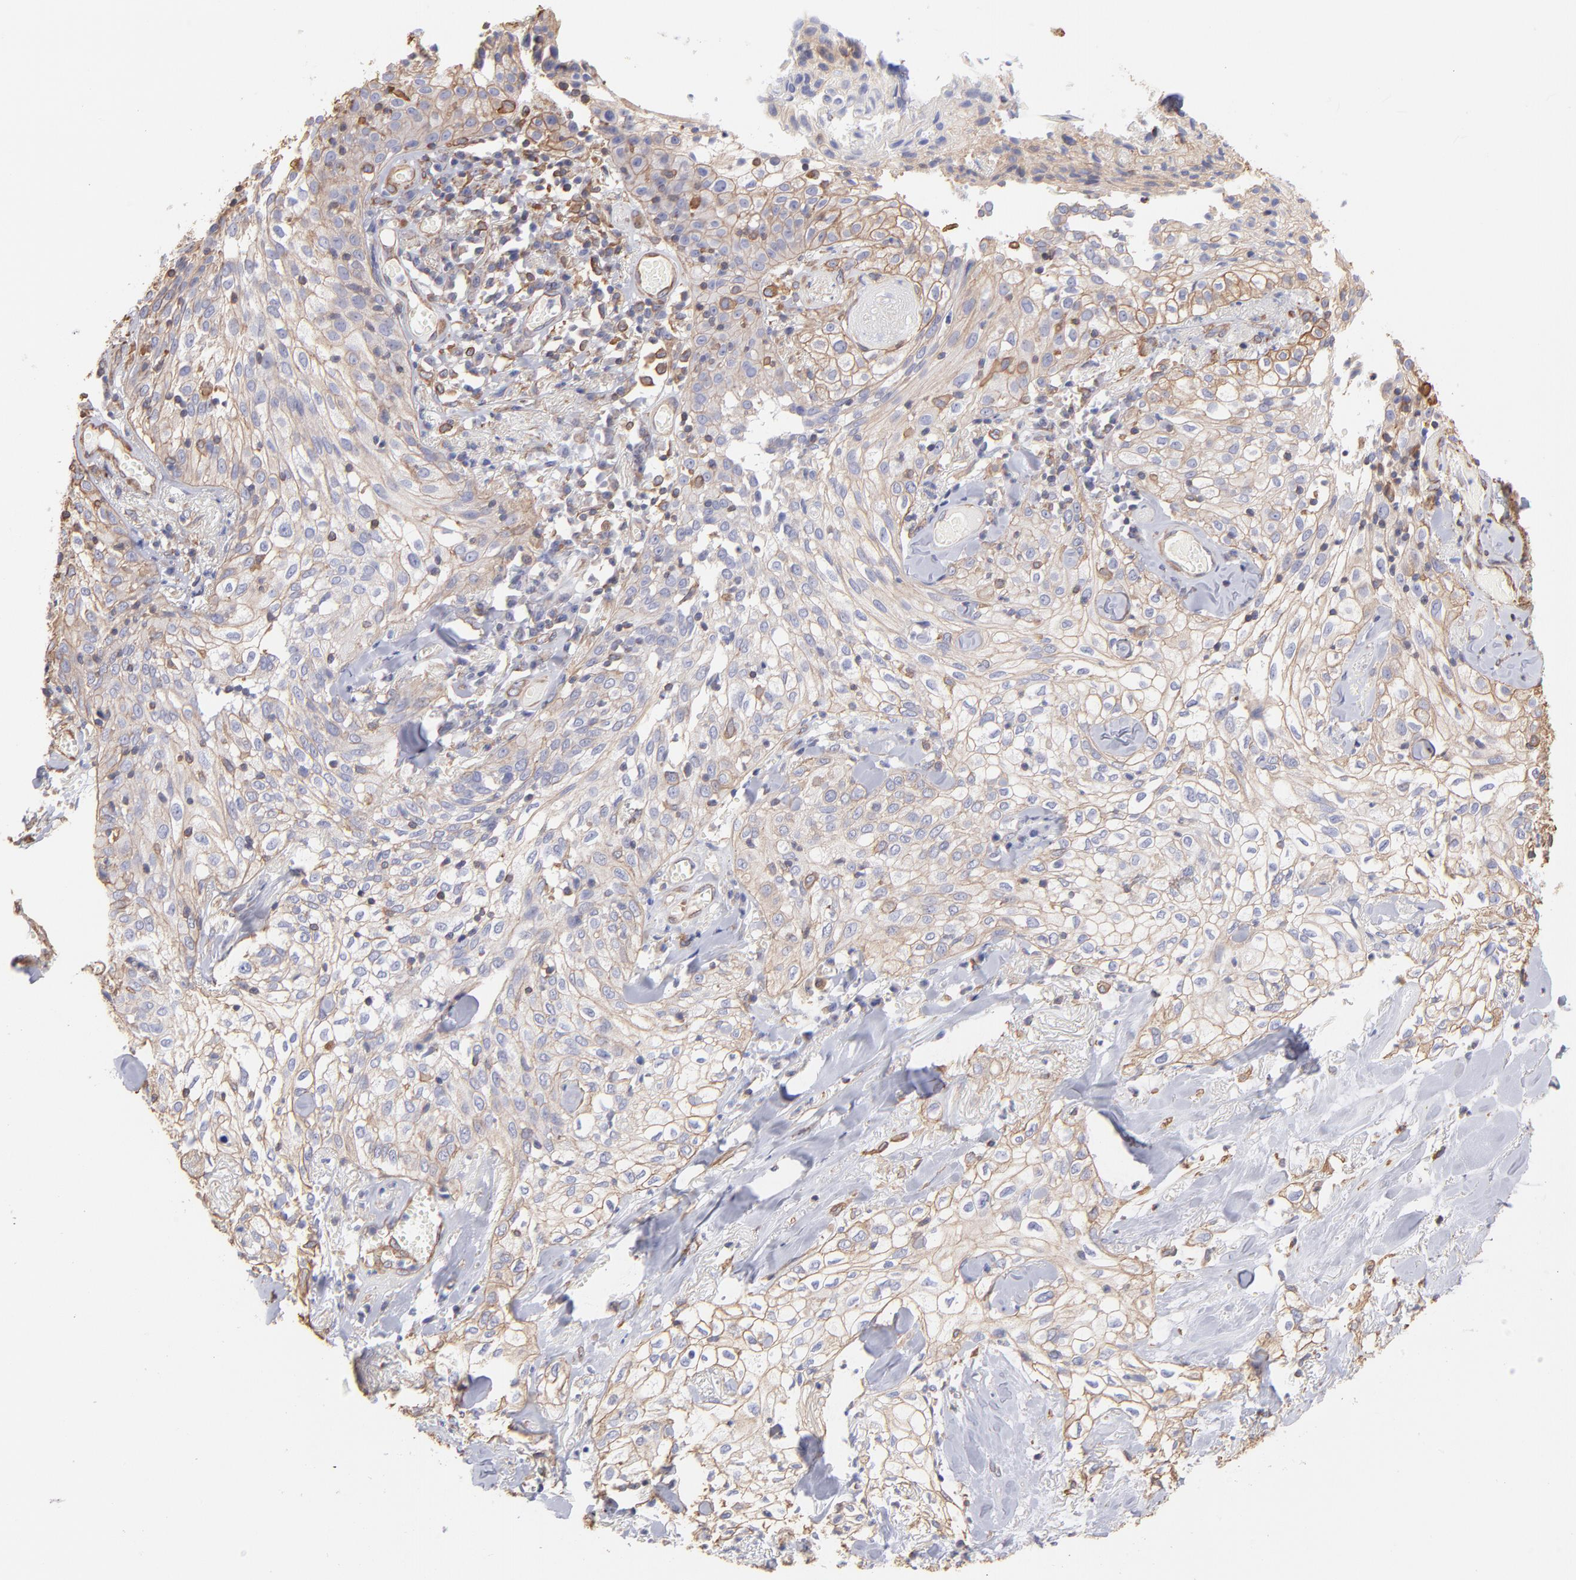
{"staining": {"intensity": "moderate", "quantity": ">75%", "location": "cytoplasmic/membranous"}, "tissue": "skin cancer", "cell_type": "Tumor cells", "image_type": "cancer", "snomed": [{"axis": "morphology", "description": "Squamous cell carcinoma, NOS"}, {"axis": "topography", "description": "Skin"}], "caption": "A brown stain shows moderate cytoplasmic/membranous expression of a protein in skin cancer tumor cells. The staining was performed using DAB to visualize the protein expression in brown, while the nuclei were stained in blue with hematoxylin (Magnification: 20x).", "gene": "PLEC", "patient": {"sex": "male", "age": 65}}